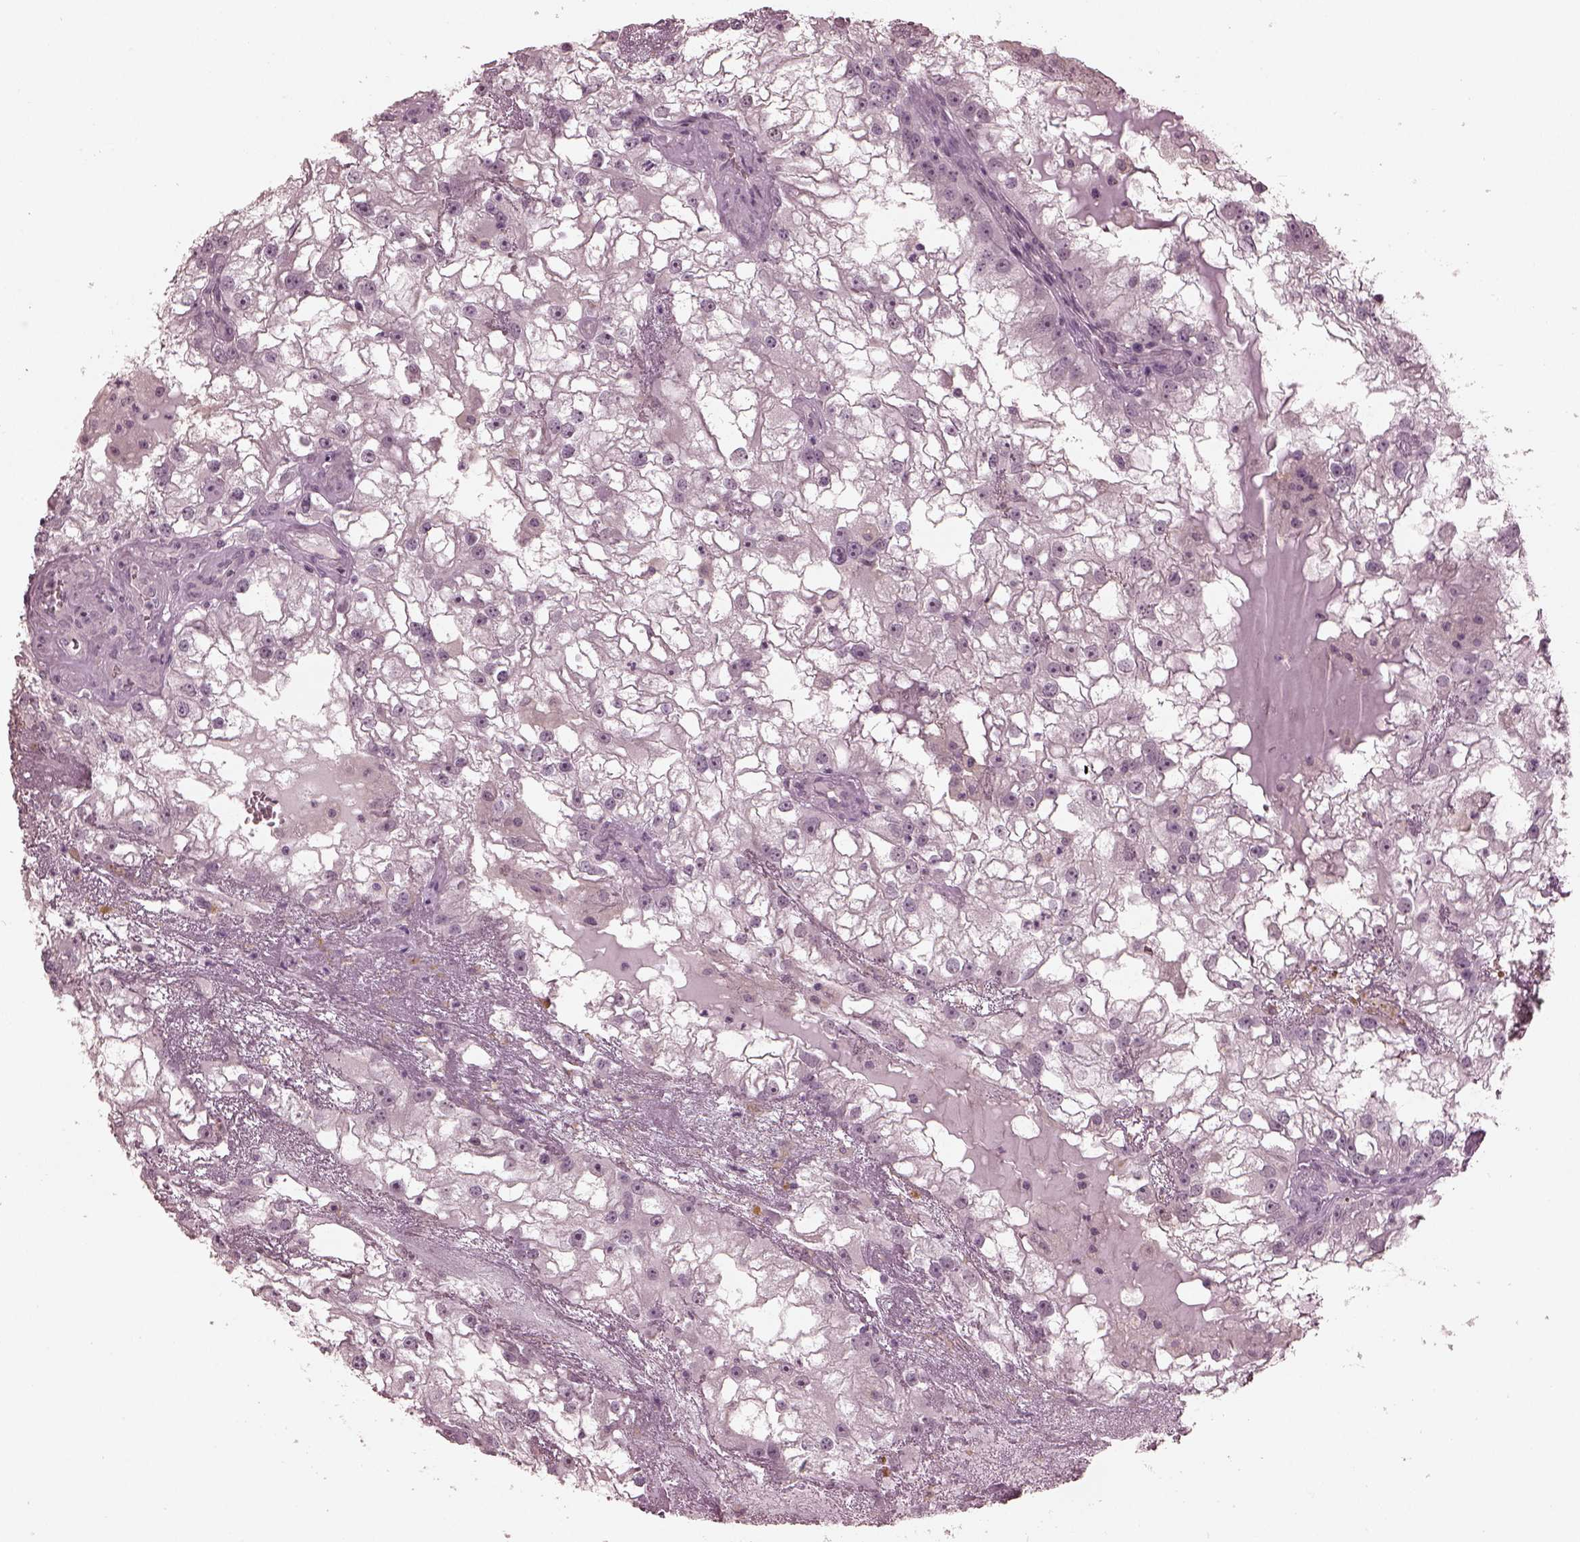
{"staining": {"intensity": "negative", "quantity": "none", "location": "none"}, "tissue": "renal cancer", "cell_type": "Tumor cells", "image_type": "cancer", "snomed": [{"axis": "morphology", "description": "Adenocarcinoma, NOS"}, {"axis": "topography", "description": "Kidney"}], "caption": "High power microscopy histopathology image of an immunohistochemistry (IHC) image of renal adenocarcinoma, revealing no significant expression in tumor cells. Nuclei are stained in blue.", "gene": "OPTC", "patient": {"sex": "male", "age": 59}}